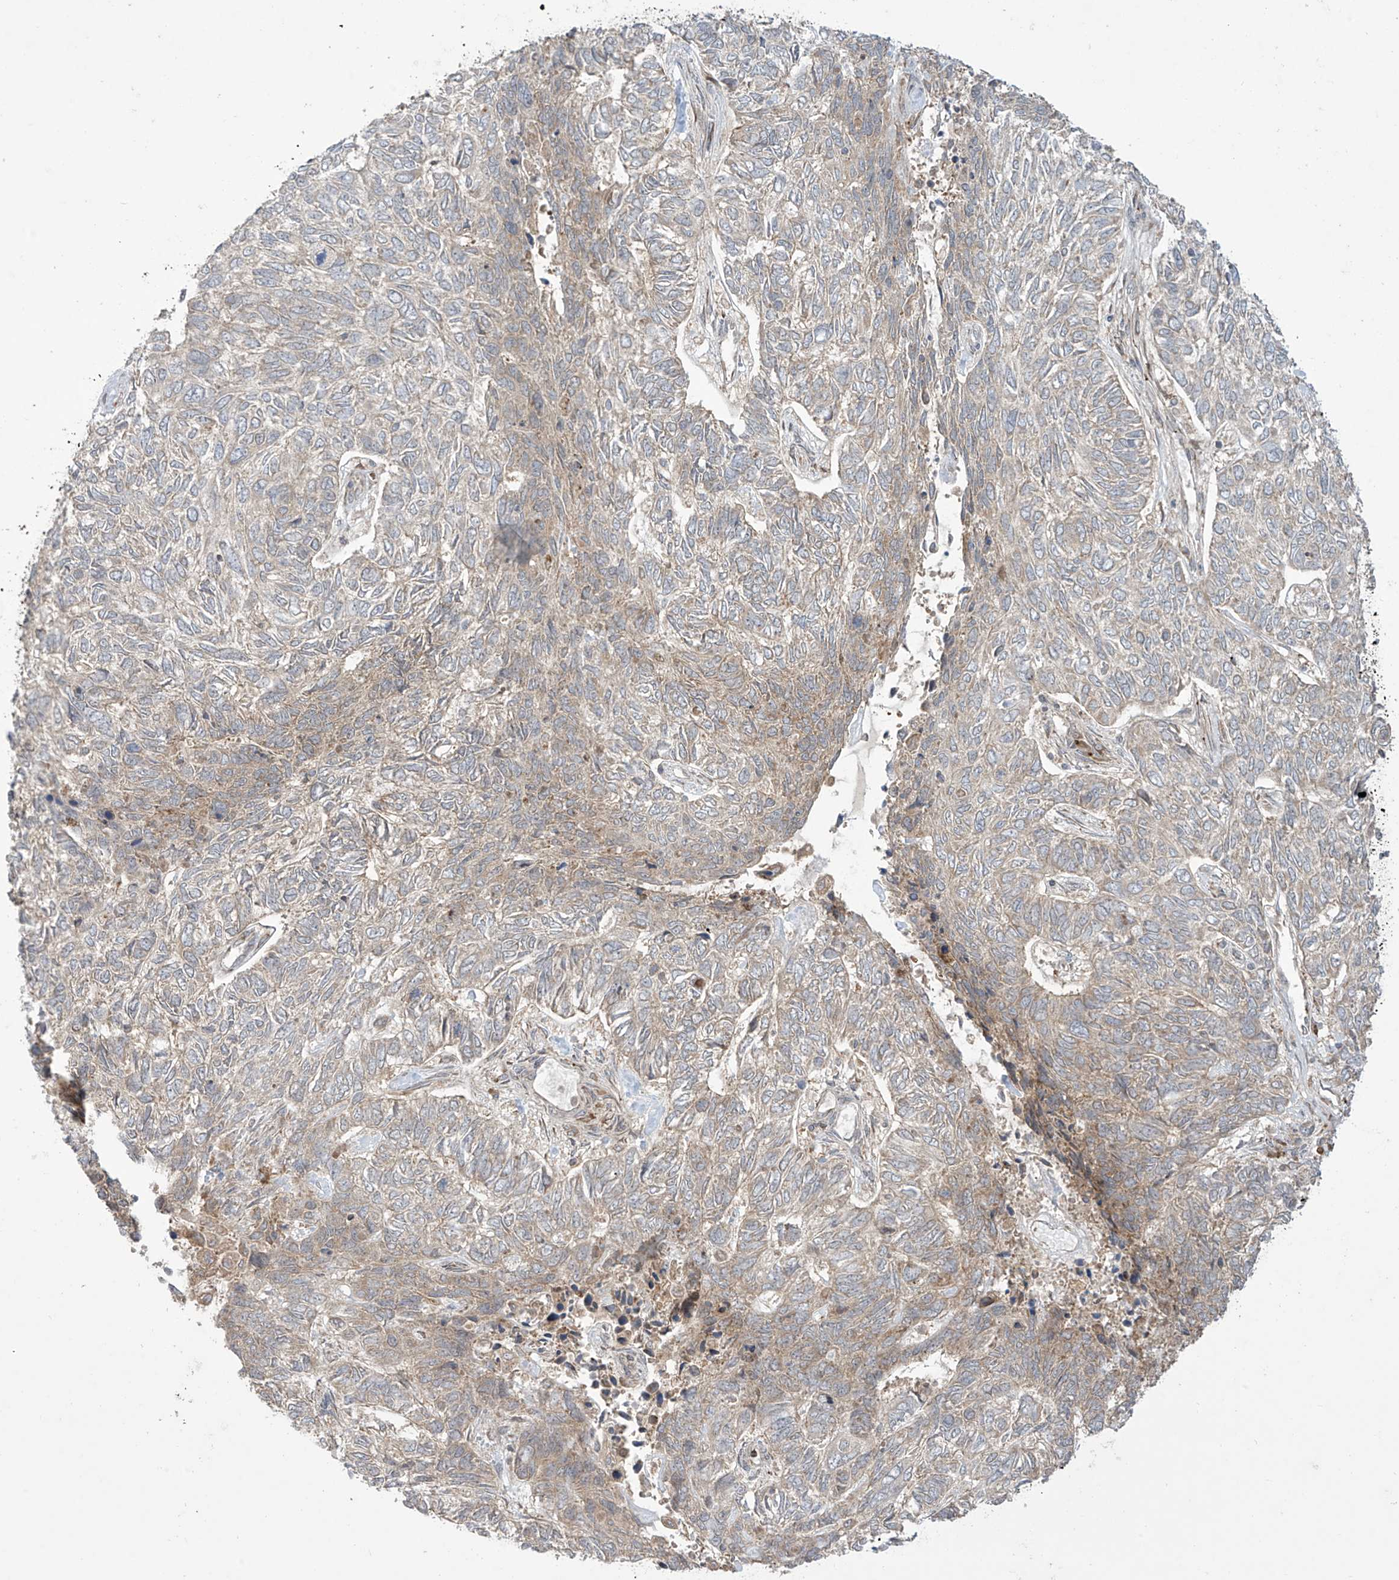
{"staining": {"intensity": "weak", "quantity": "25%-75%", "location": "cytoplasmic/membranous"}, "tissue": "skin cancer", "cell_type": "Tumor cells", "image_type": "cancer", "snomed": [{"axis": "morphology", "description": "Basal cell carcinoma"}, {"axis": "topography", "description": "Skin"}], "caption": "IHC image of neoplastic tissue: human skin cancer stained using immunohistochemistry (IHC) reveals low levels of weak protein expression localized specifically in the cytoplasmic/membranous of tumor cells, appearing as a cytoplasmic/membranous brown color.", "gene": "PPAT", "patient": {"sex": "female", "age": 65}}